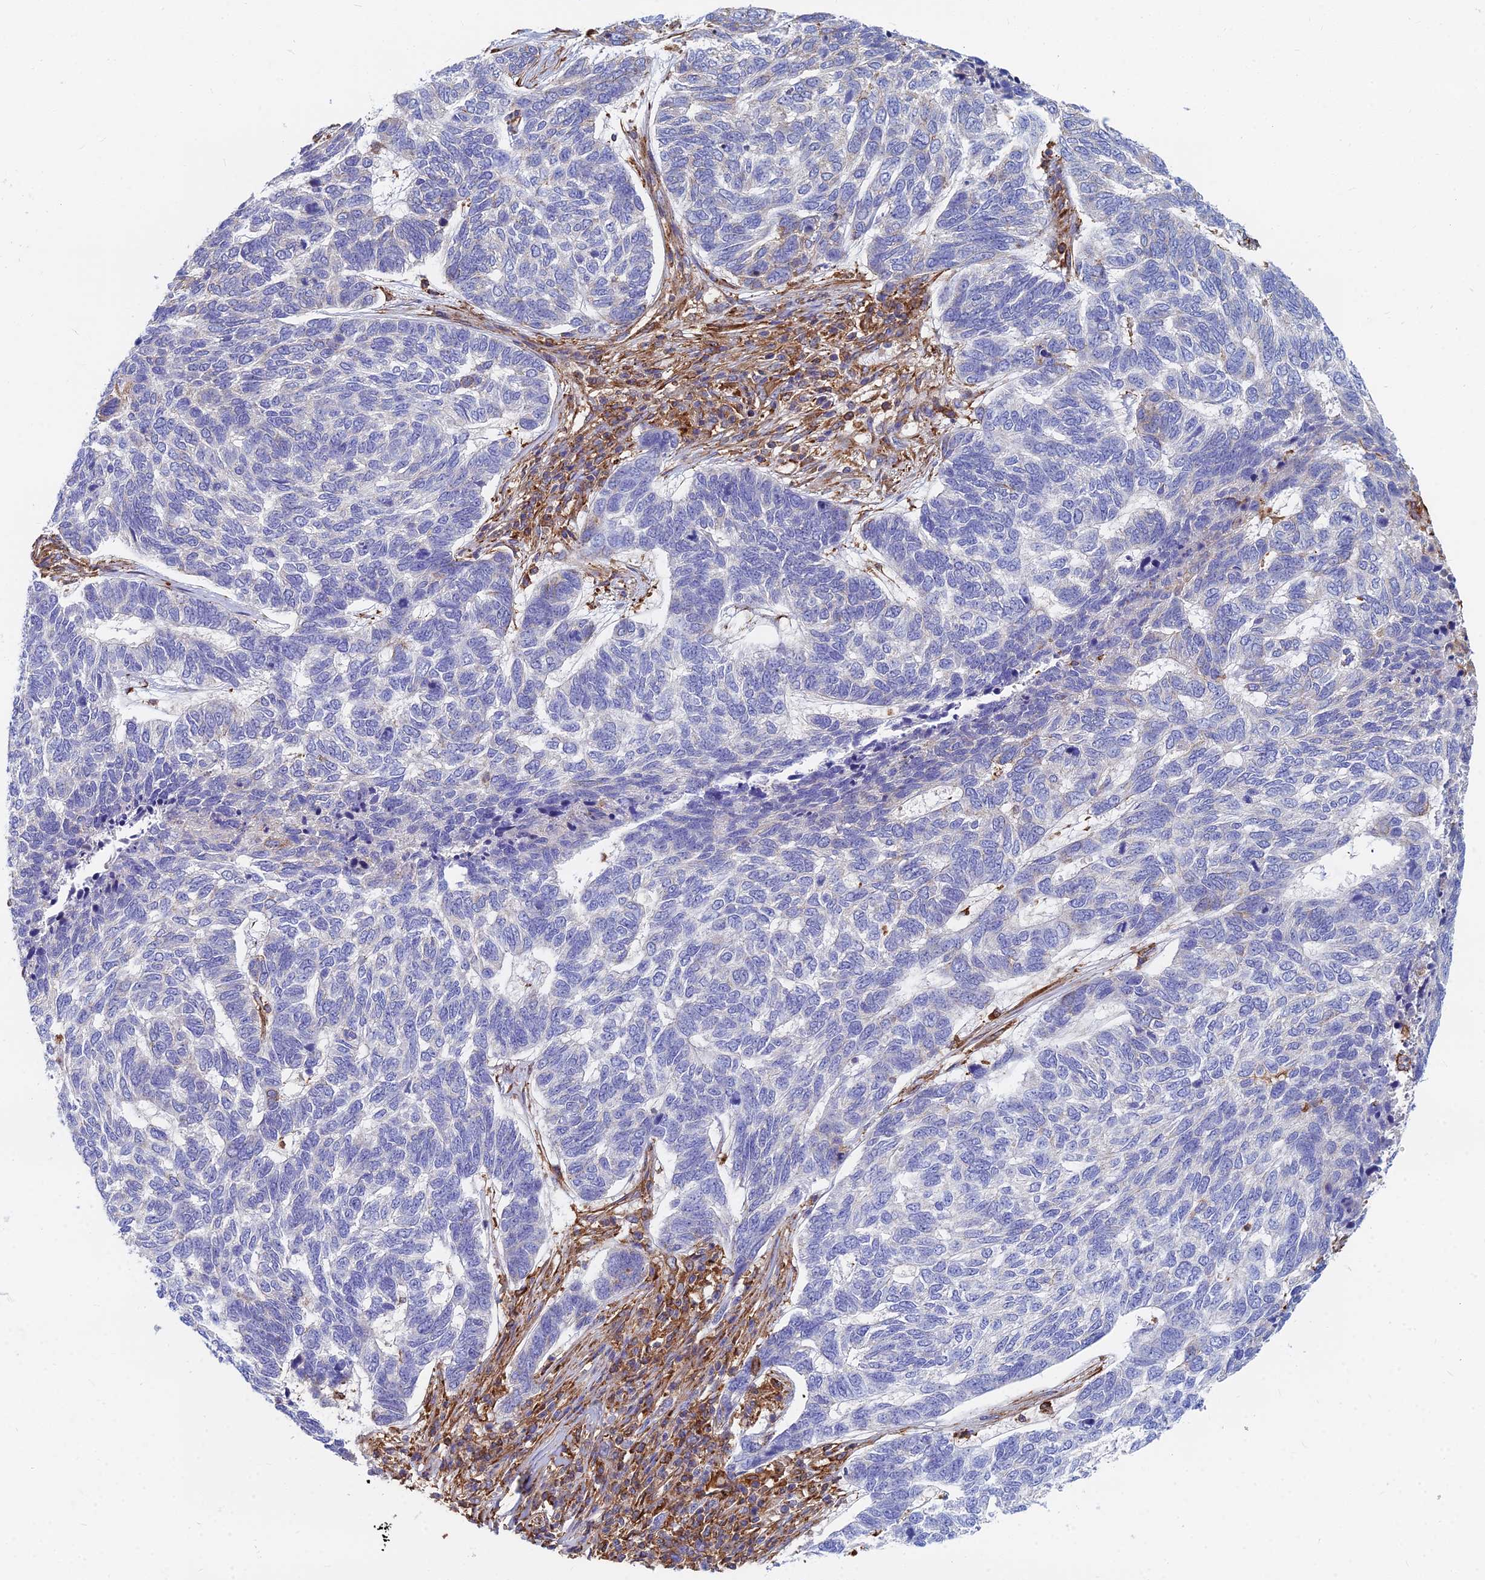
{"staining": {"intensity": "negative", "quantity": "none", "location": "none"}, "tissue": "skin cancer", "cell_type": "Tumor cells", "image_type": "cancer", "snomed": [{"axis": "morphology", "description": "Basal cell carcinoma"}, {"axis": "topography", "description": "Skin"}], "caption": "This image is of skin cancer stained with IHC to label a protein in brown with the nuclei are counter-stained blue. There is no positivity in tumor cells. (Brightfield microscopy of DAB immunohistochemistry (IHC) at high magnification).", "gene": "GPR42", "patient": {"sex": "female", "age": 65}}